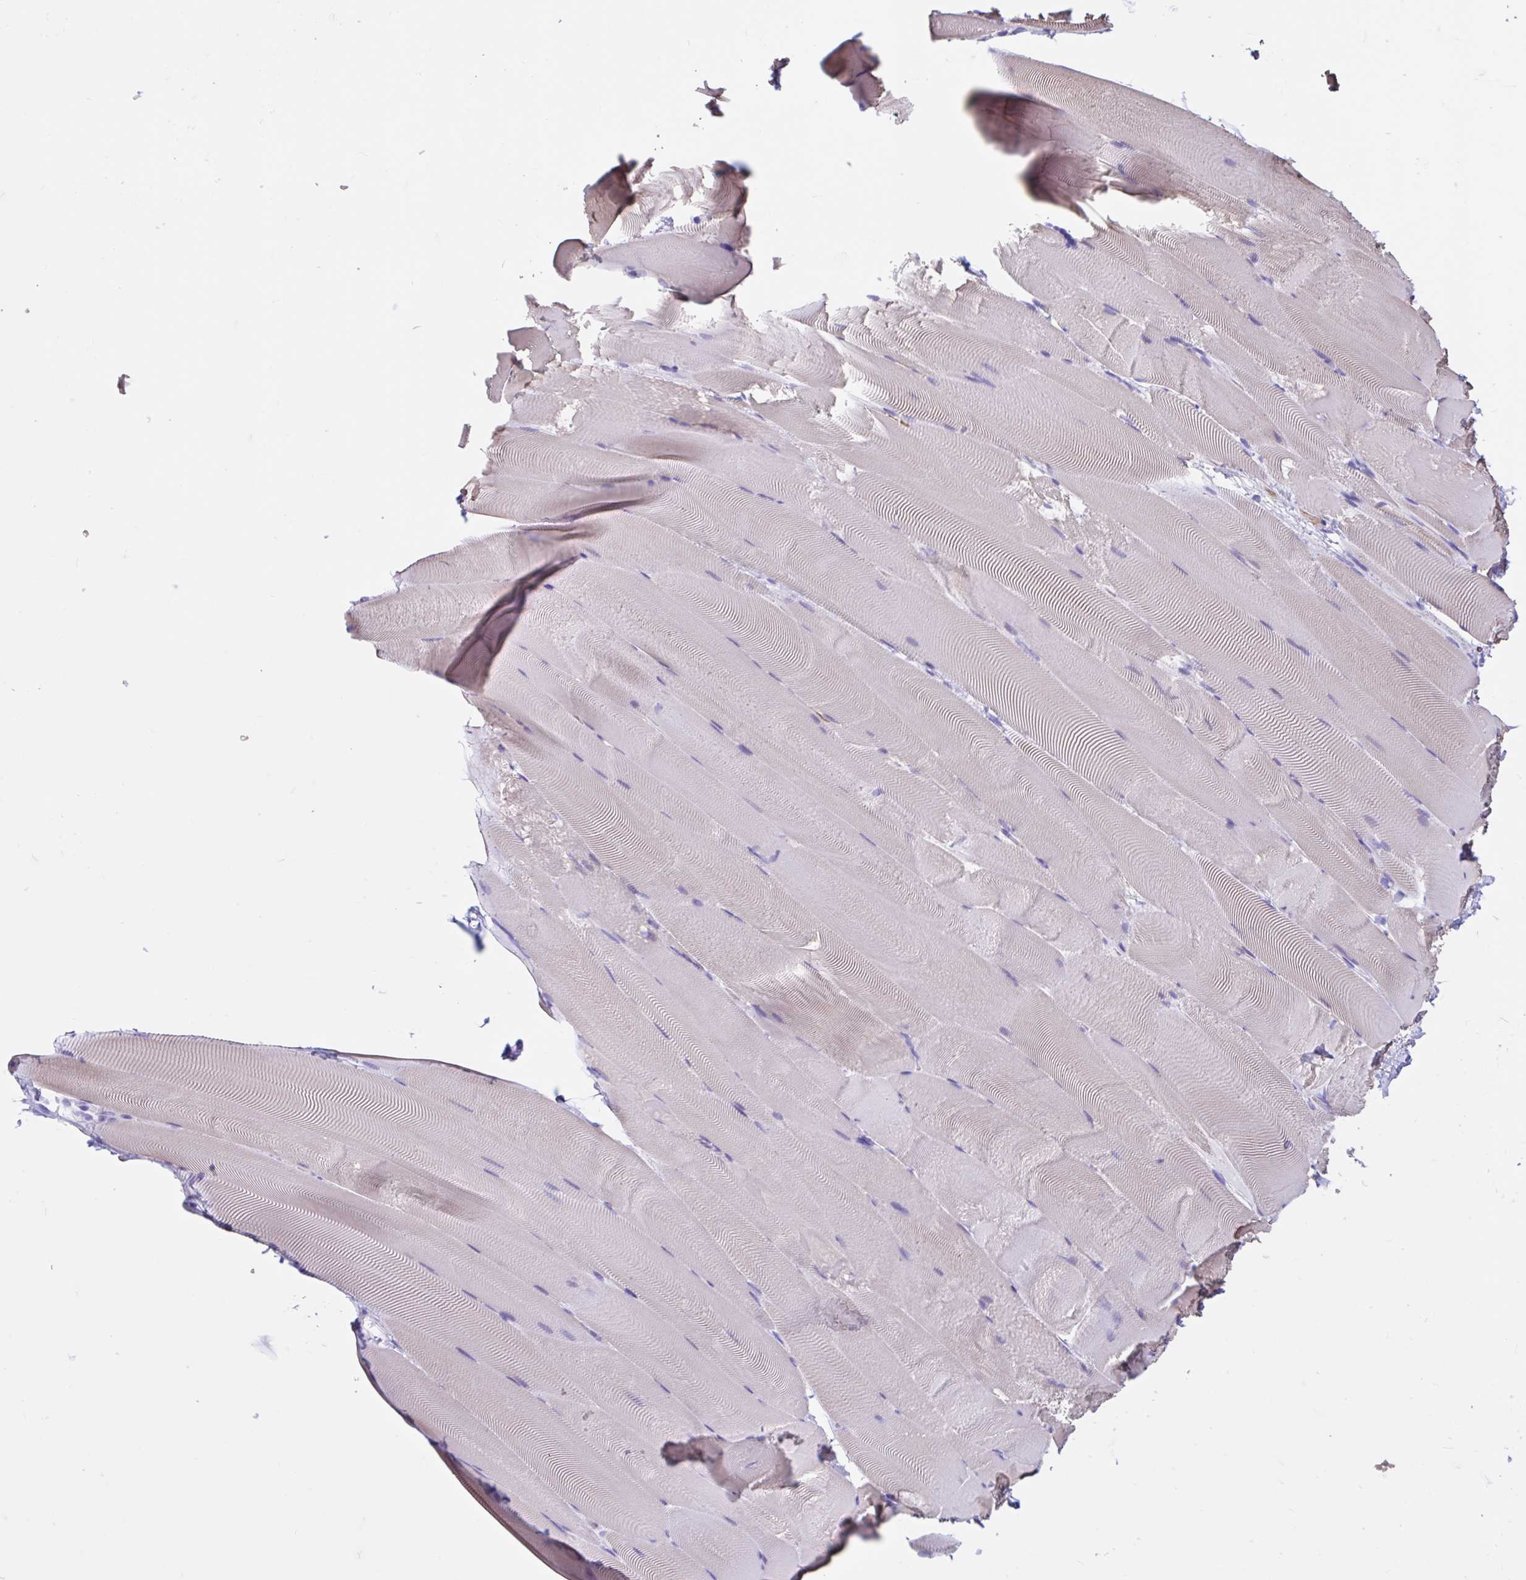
{"staining": {"intensity": "negative", "quantity": "none", "location": "none"}, "tissue": "skeletal muscle", "cell_type": "Myocytes", "image_type": "normal", "snomed": [{"axis": "morphology", "description": "Normal tissue, NOS"}, {"axis": "topography", "description": "Skeletal muscle"}], "caption": "This is an IHC micrograph of unremarkable human skeletal muscle. There is no expression in myocytes.", "gene": "TMEM79", "patient": {"sex": "female", "age": 64}}